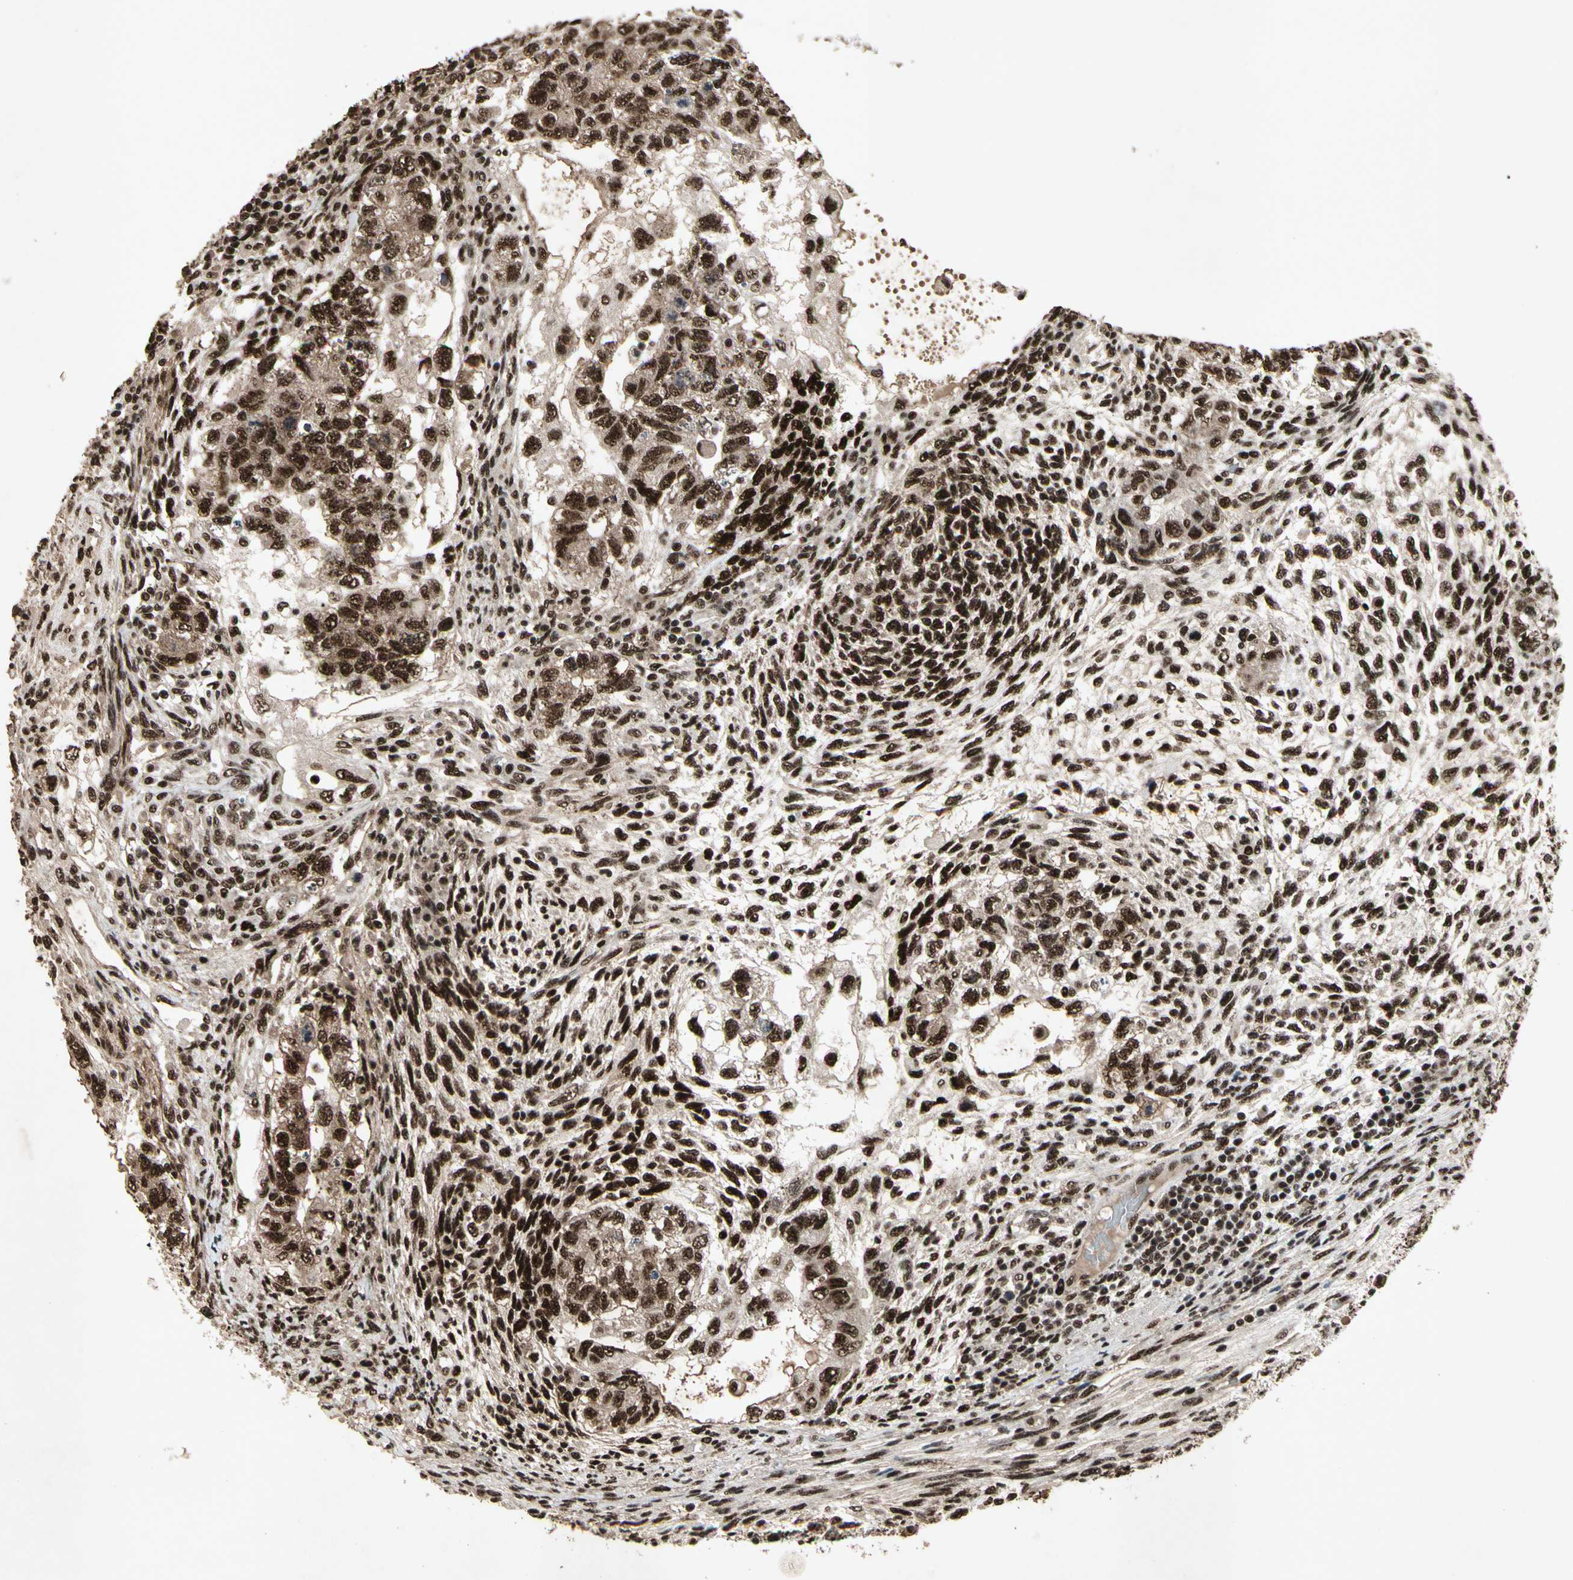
{"staining": {"intensity": "strong", "quantity": ">75%", "location": "cytoplasmic/membranous,nuclear"}, "tissue": "testis cancer", "cell_type": "Tumor cells", "image_type": "cancer", "snomed": [{"axis": "morphology", "description": "Normal tissue, NOS"}, {"axis": "morphology", "description": "Carcinoma, Embryonal, NOS"}, {"axis": "topography", "description": "Testis"}], "caption": "IHC micrograph of neoplastic tissue: human testis cancer (embryonal carcinoma) stained using immunohistochemistry (IHC) displays high levels of strong protein expression localized specifically in the cytoplasmic/membranous and nuclear of tumor cells, appearing as a cytoplasmic/membranous and nuclear brown color.", "gene": "TBX2", "patient": {"sex": "male", "age": 36}}